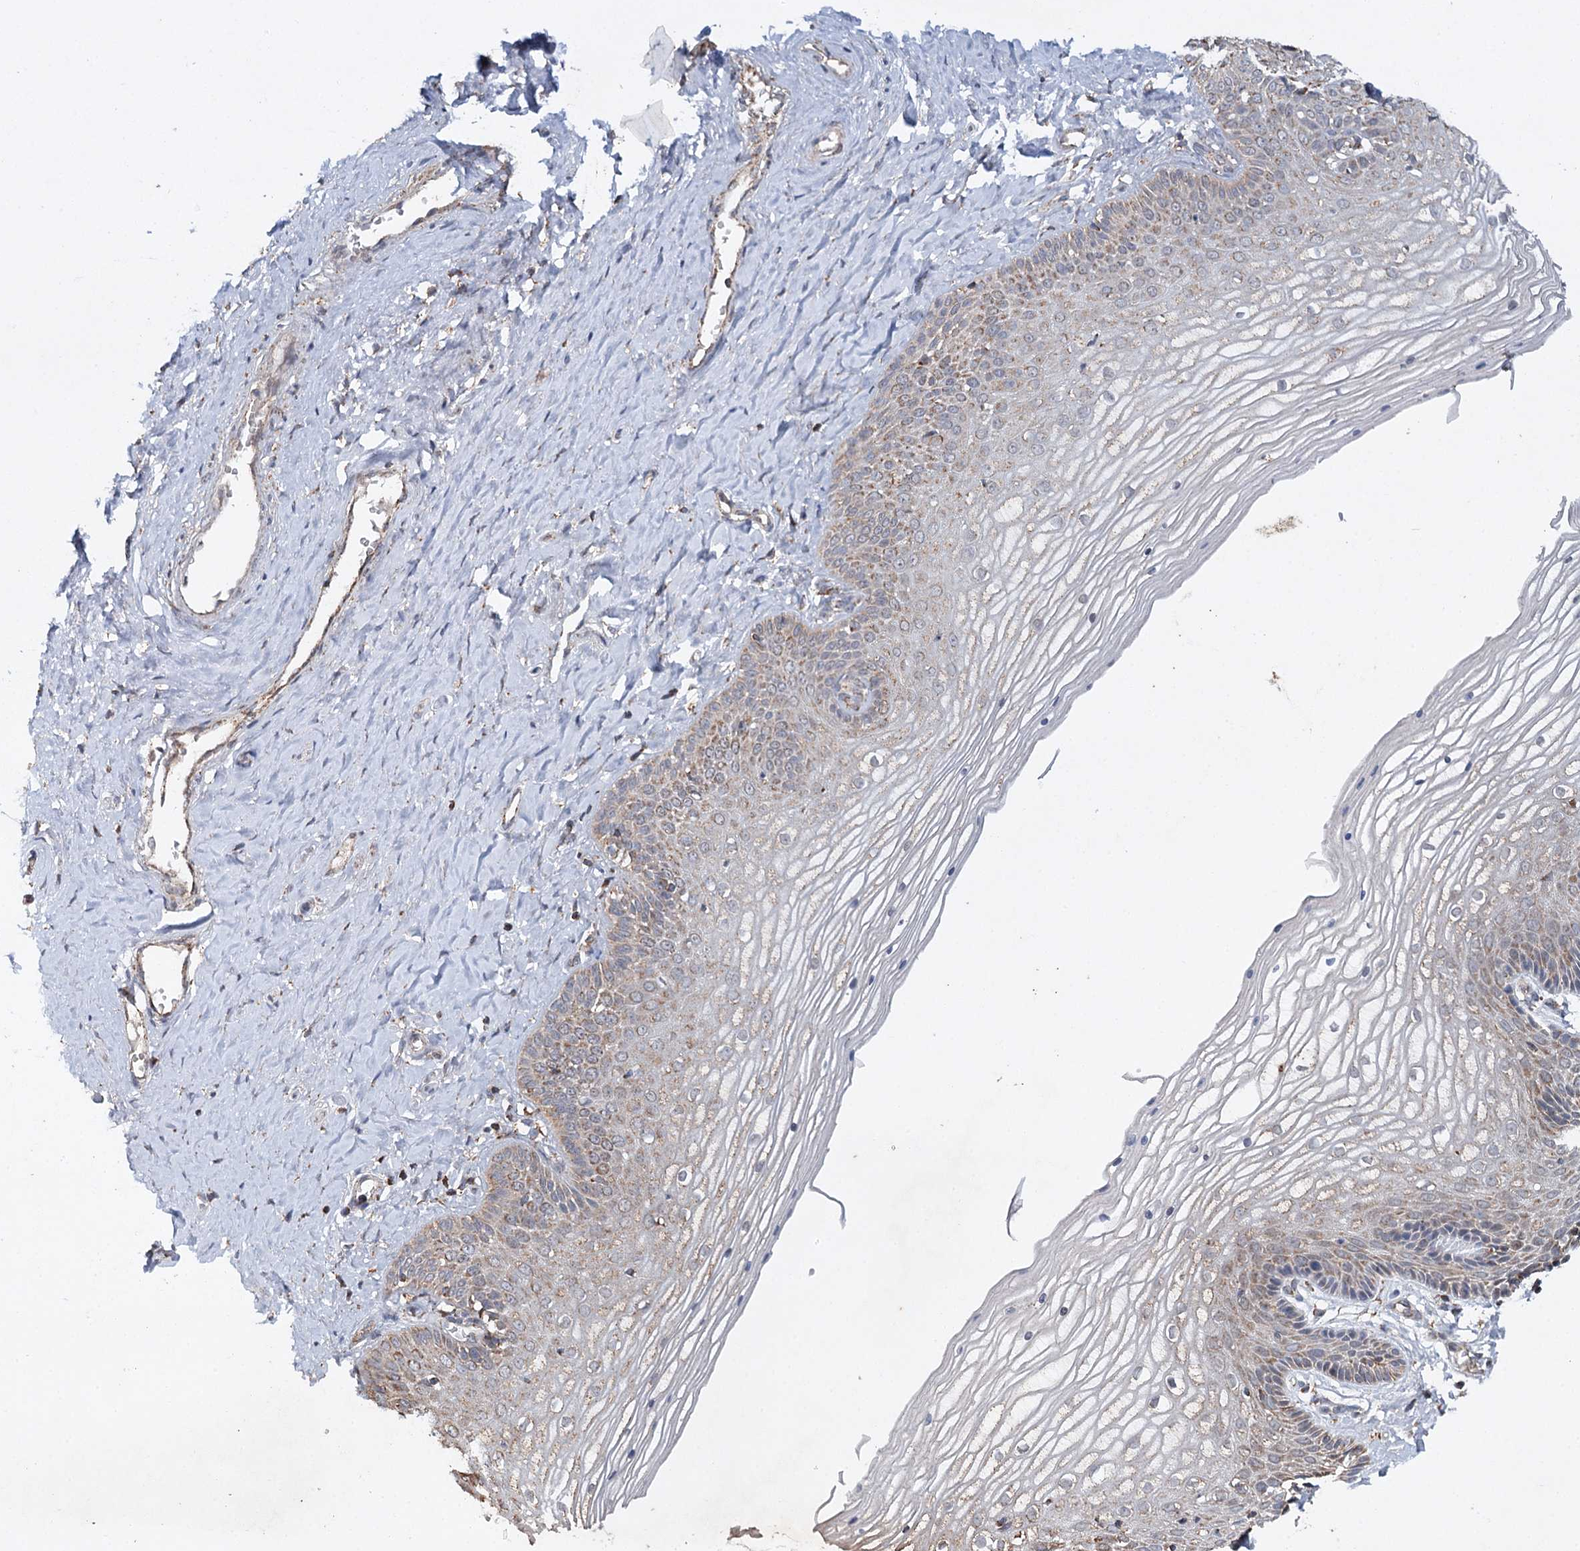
{"staining": {"intensity": "moderate", "quantity": "25%-75%", "location": "cytoplasmic/membranous"}, "tissue": "vagina", "cell_type": "Squamous epithelial cells", "image_type": "normal", "snomed": [{"axis": "morphology", "description": "Normal tissue, NOS"}, {"axis": "topography", "description": "Vagina"}, {"axis": "topography", "description": "Cervix"}], "caption": "High-magnification brightfield microscopy of benign vagina stained with DAB (brown) and counterstained with hematoxylin (blue). squamous epithelial cells exhibit moderate cytoplasmic/membranous expression is appreciated in approximately25%-75% of cells.", "gene": "PIK3CB", "patient": {"sex": "female", "age": 40}}